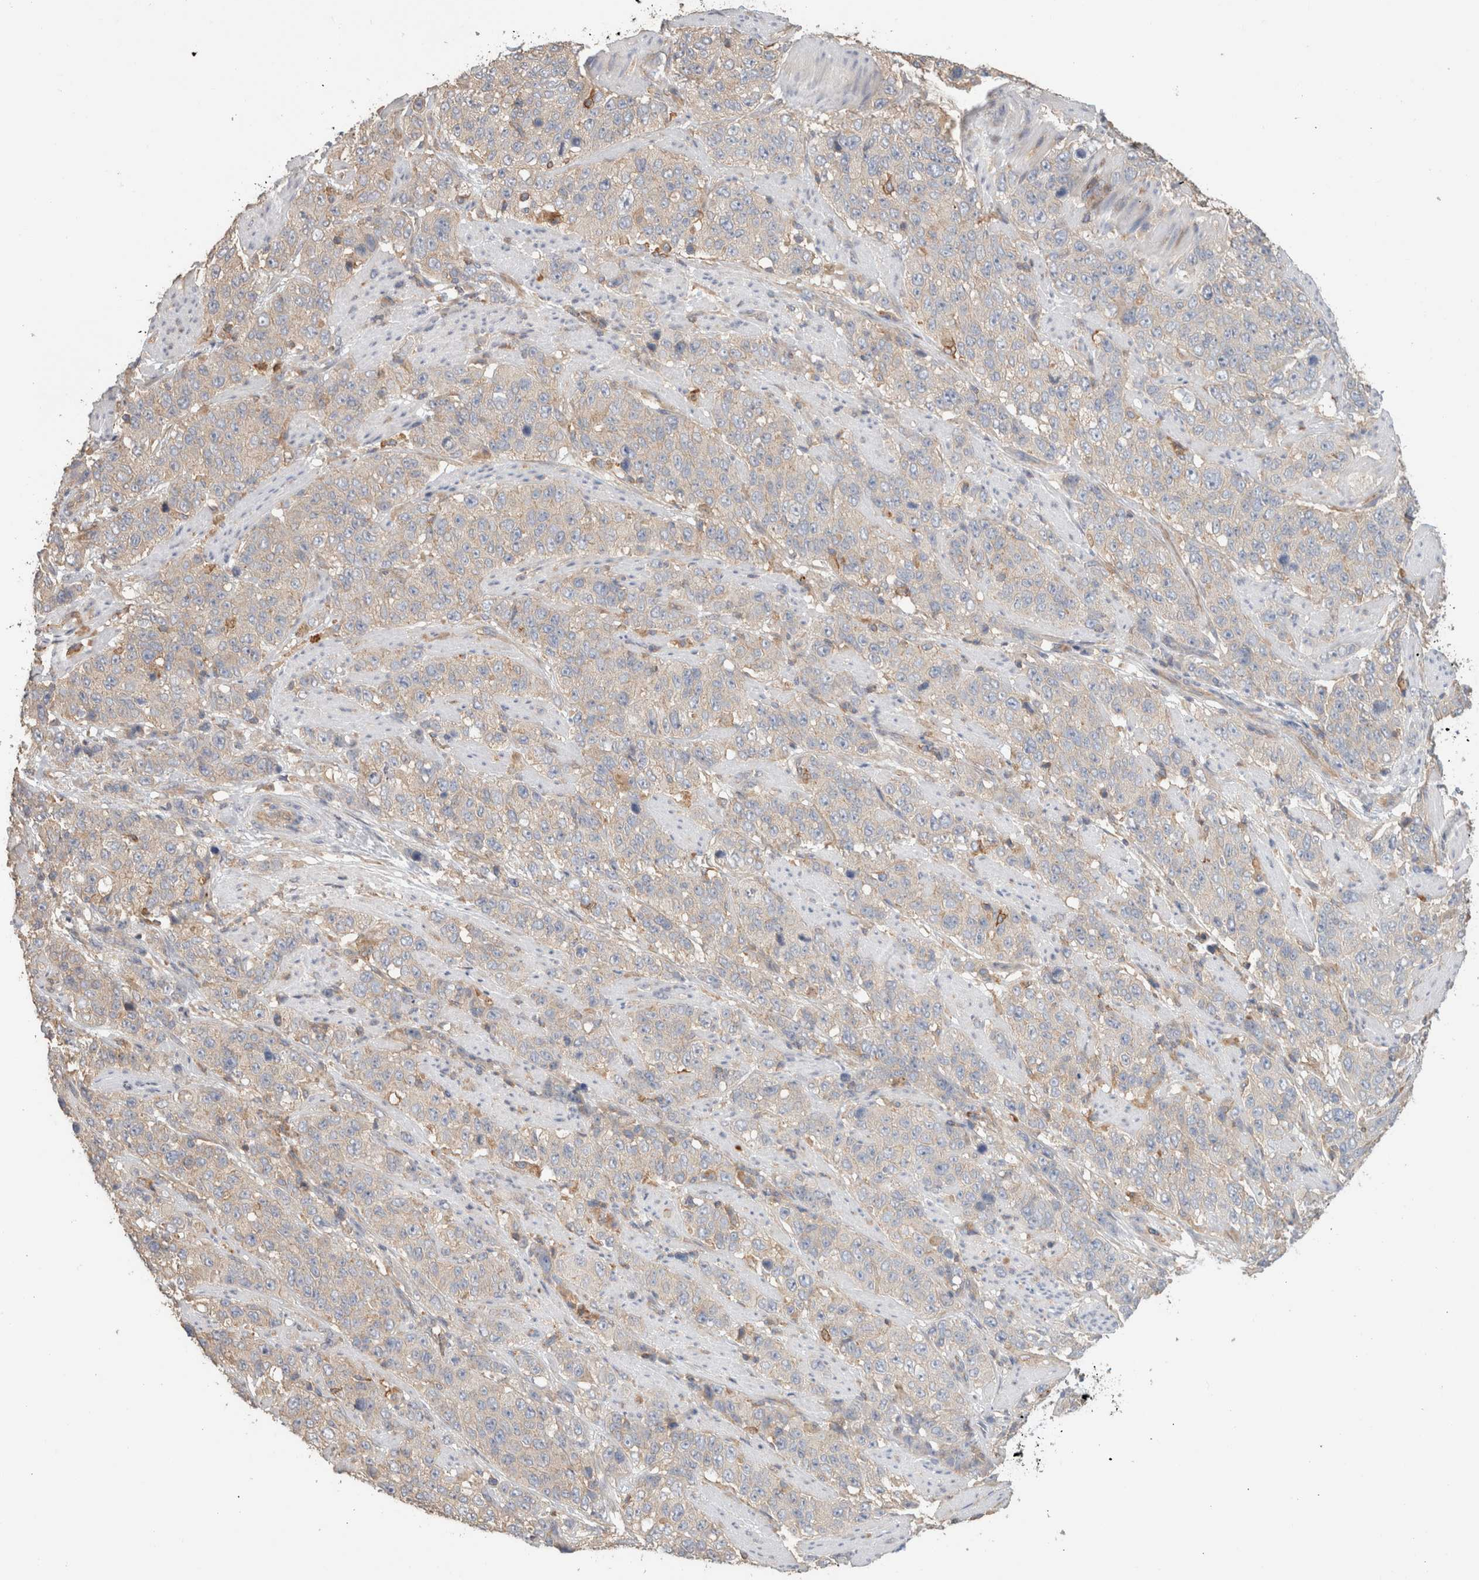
{"staining": {"intensity": "weak", "quantity": "<25%", "location": "cytoplasmic/membranous"}, "tissue": "stomach cancer", "cell_type": "Tumor cells", "image_type": "cancer", "snomed": [{"axis": "morphology", "description": "Adenocarcinoma, NOS"}, {"axis": "topography", "description": "Stomach"}], "caption": "DAB (3,3'-diaminobenzidine) immunohistochemical staining of stomach cancer shows no significant expression in tumor cells. (DAB immunohistochemistry with hematoxylin counter stain).", "gene": "CFAP418", "patient": {"sex": "male", "age": 48}}